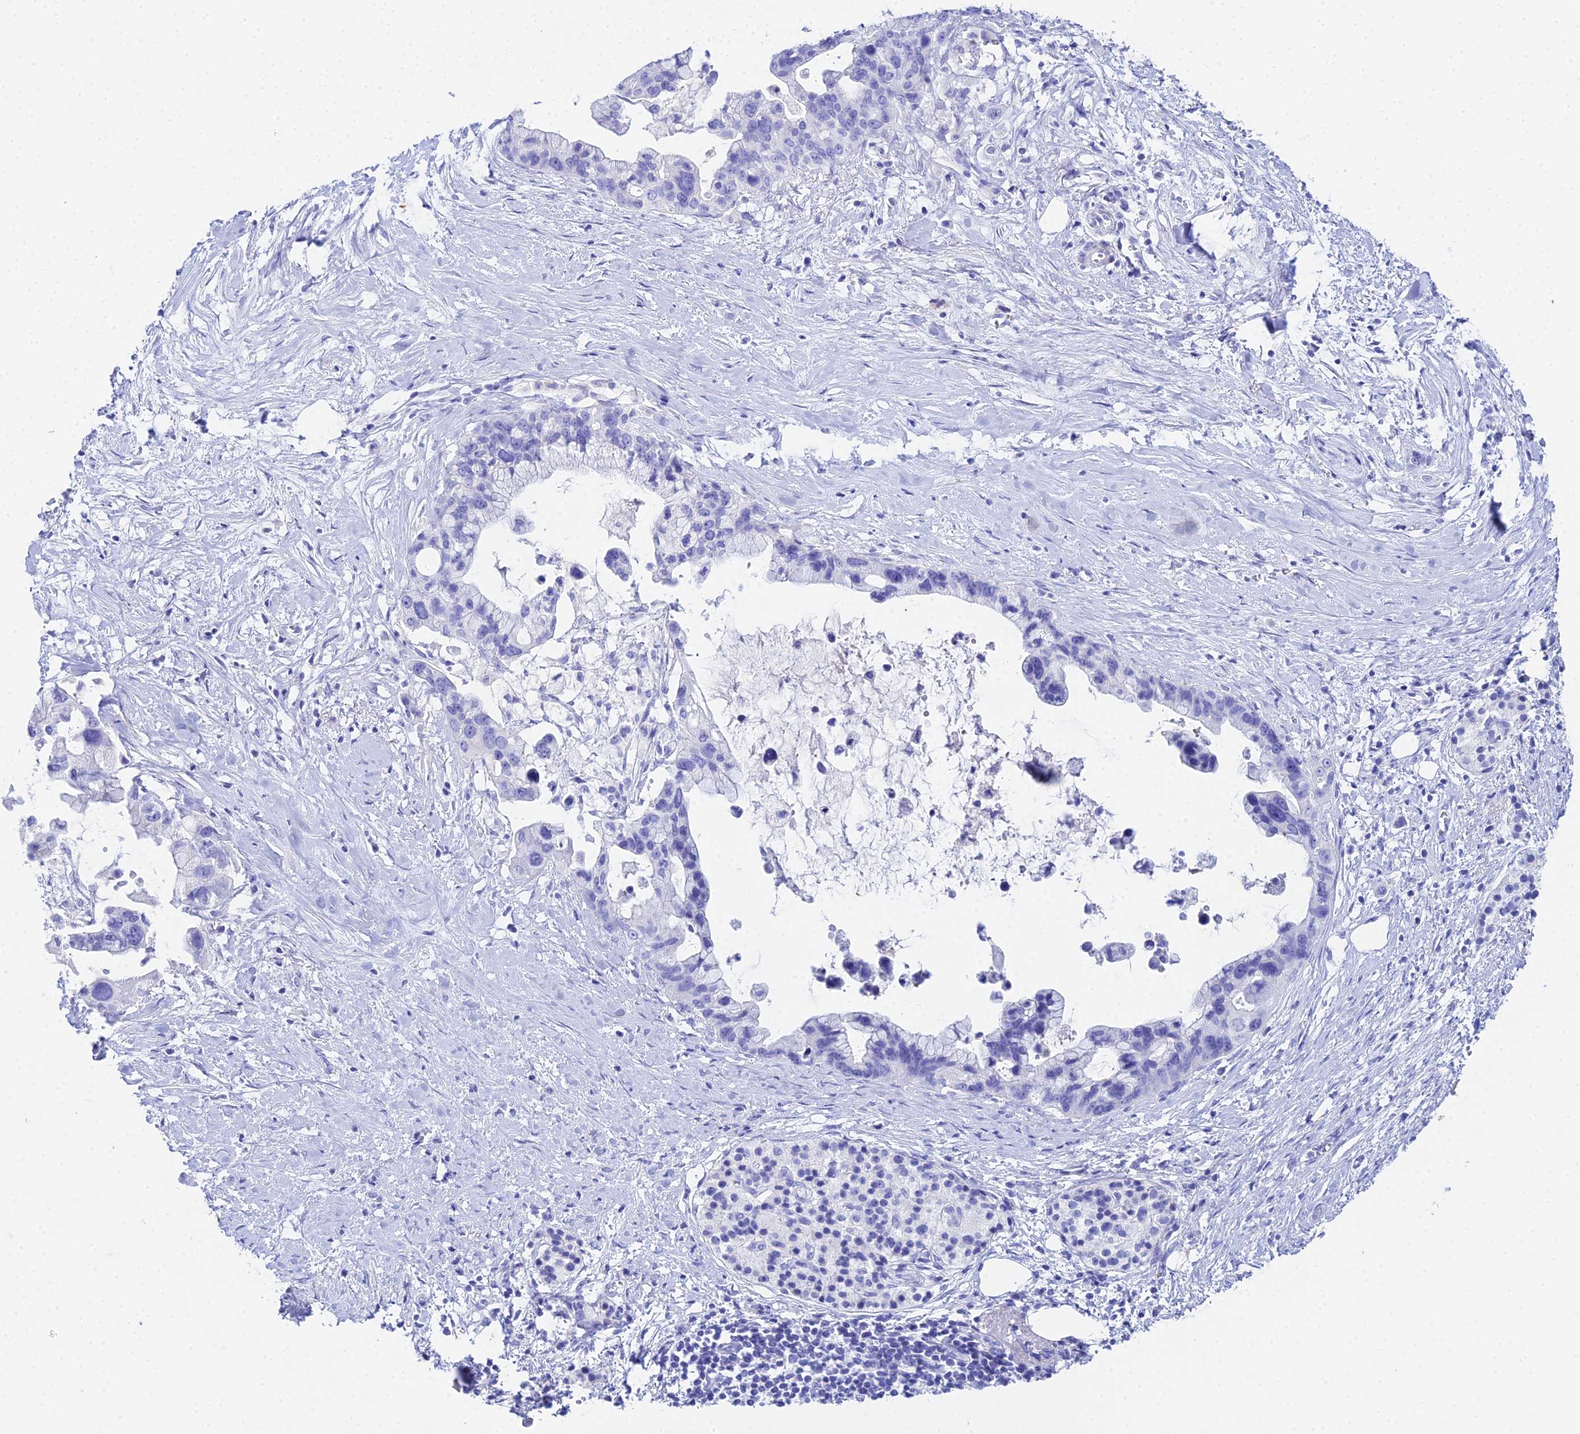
{"staining": {"intensity": "negative", "quantity": "none", "location": "none"}, "tissue": "pancreatic cancer", "cell_type": "Tumor cells", "image_type": "cancer", "snomed": [{"axis": "morphology", "description": "Adenocarcinoma, NOS"}, {"axis": "topography", "description": "Pancreas"}], "caption": "This is a micrograph of IHC staining of pancreatic cancer (adenocarcinoma), which shows no staining in tumor cells.", "gene": "CELA3A", "patient": {"sex": "female", "age": 83}}